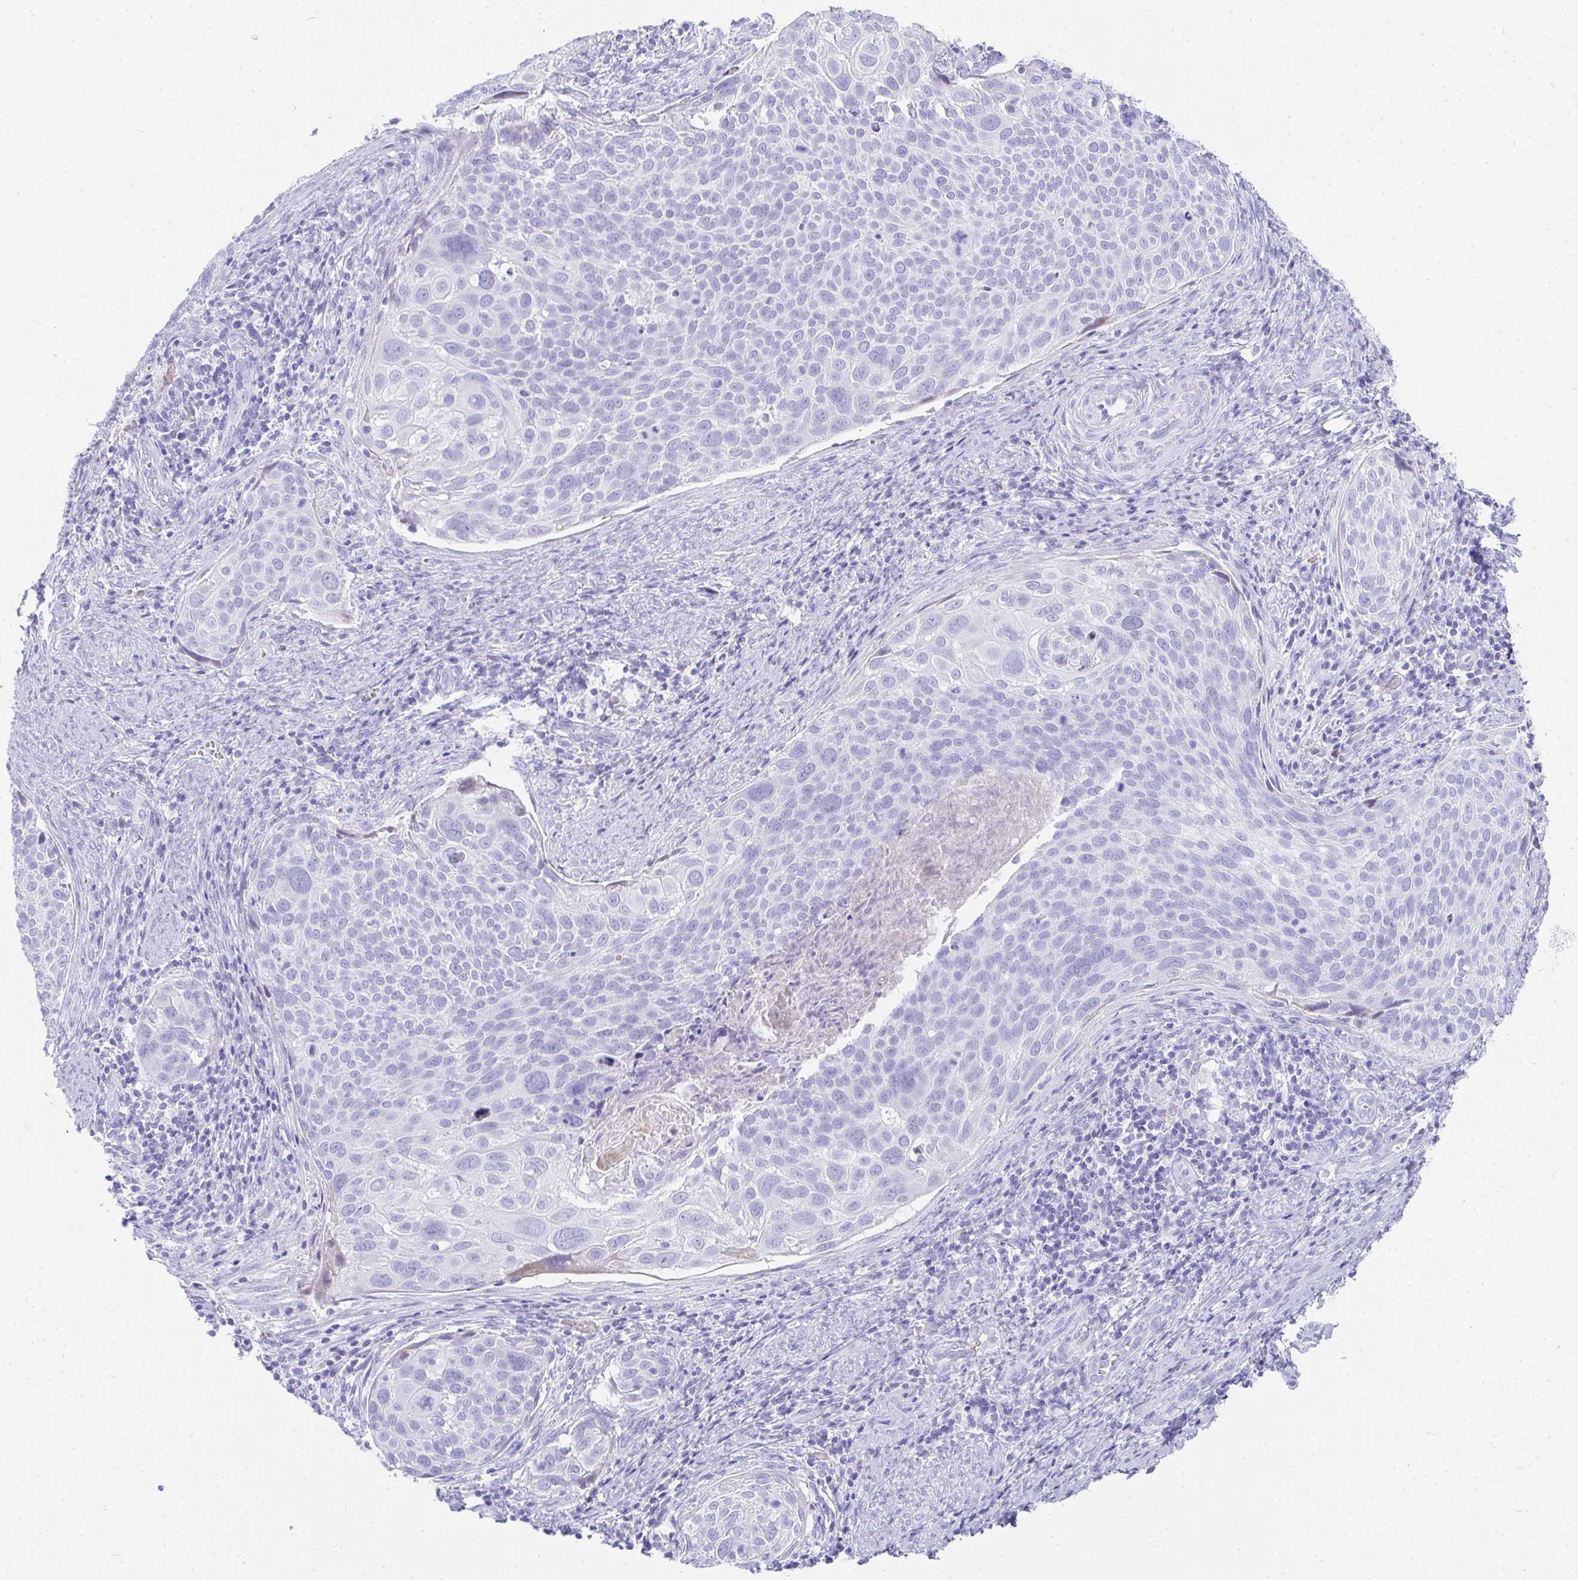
{"staining": {"intensity": "negative", "quantity": "none", "location": "none"}, "tissue": "cervical cancer", "cell_type": "Tumor cells", "image_type": "cancer", "snomed": [{"axis": "morphology", "description": "Squamous cell carcinoma, NOS"}, {"axis": "topography", "description": "Cervix"}], "caption": "This is an immunohistochemistry (IHC) histopathology image of squamous cell carcinoma (cervical). There is no positivity in tumor cells.", "gene": "TNNT1", "patient": {"sex": "female", "age": 39}}